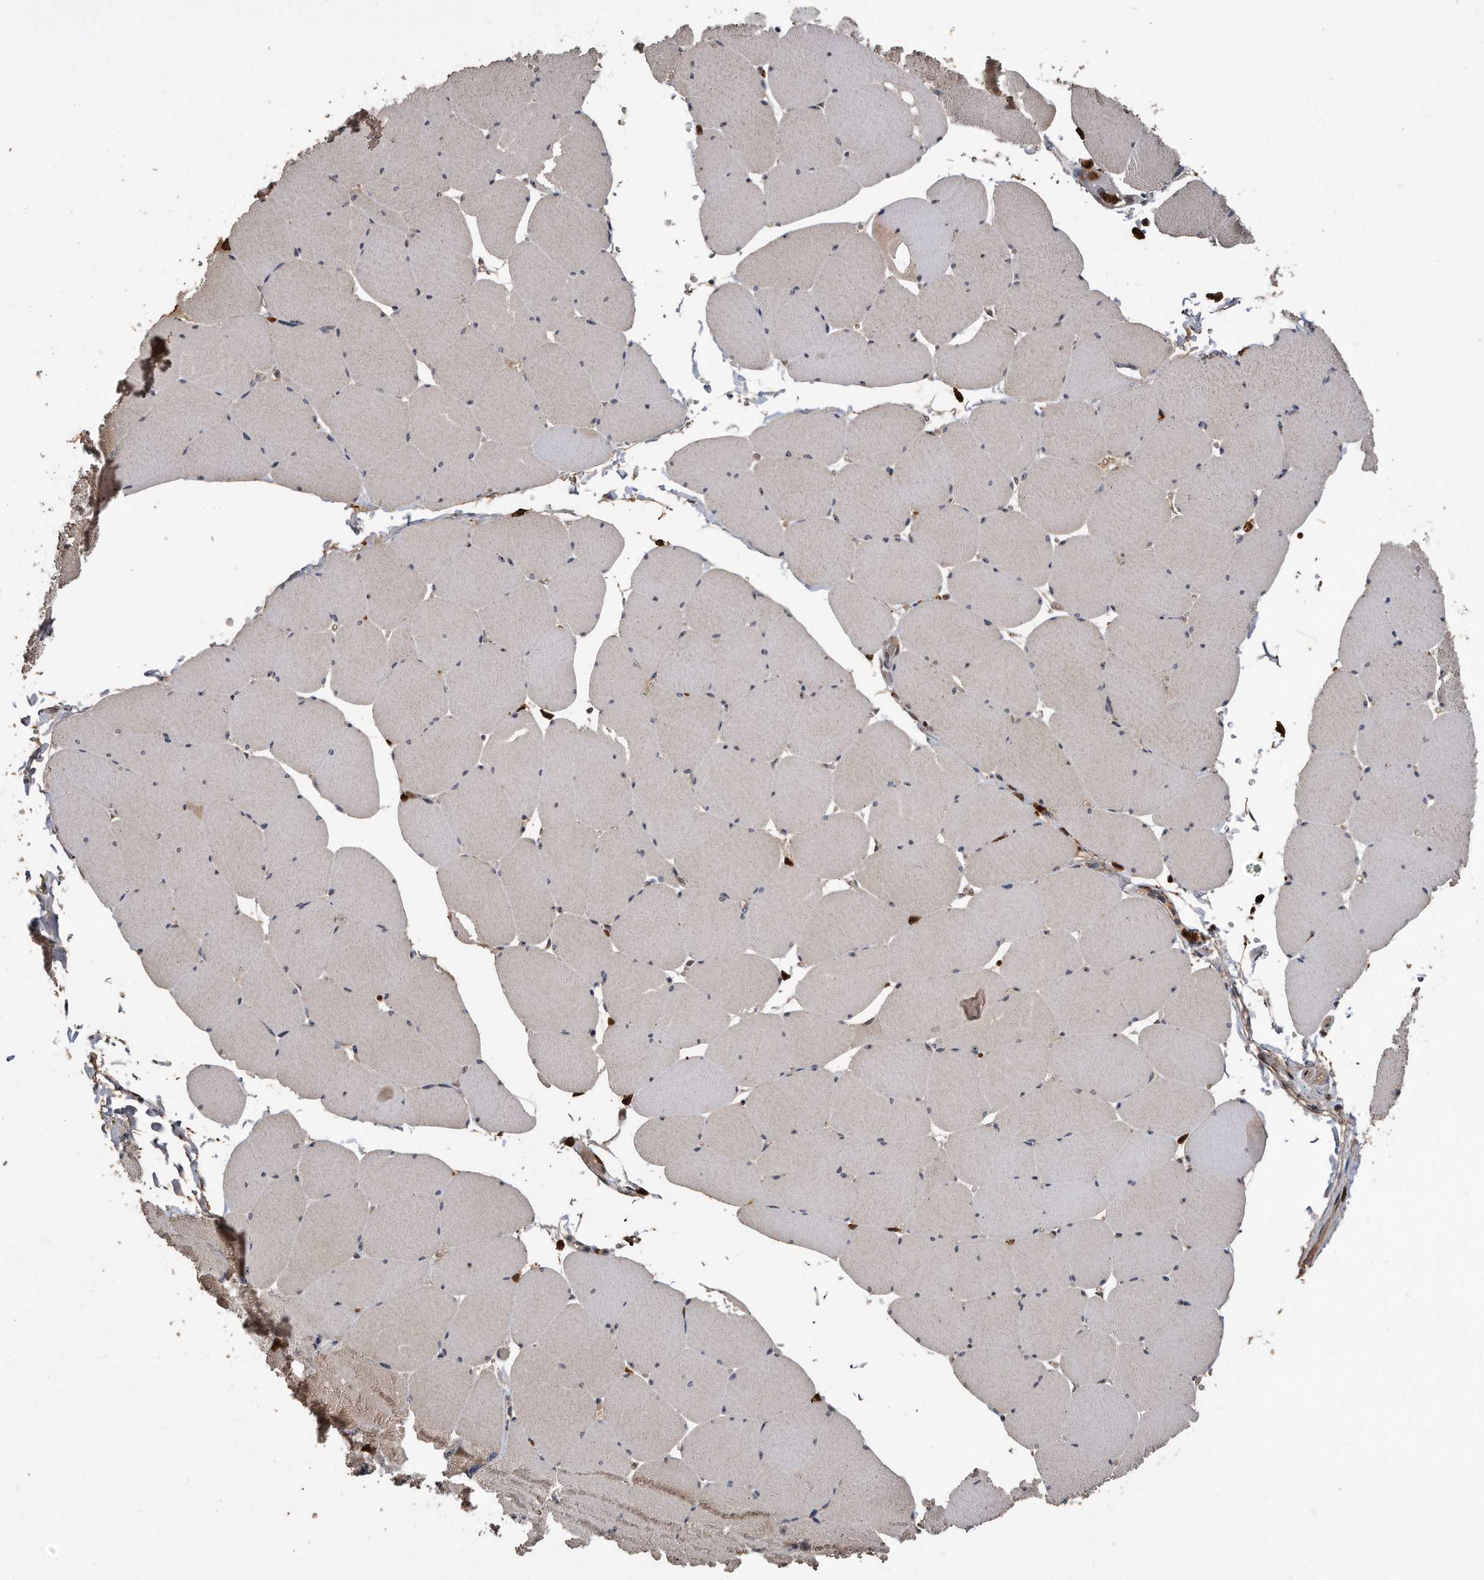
{"staining": {"intensity": "moderate", "quantity": "25%-75%", "location": "cytoplasmic/membranous"}, "tissue": "skeletal muscle", "cell_type": "Myocytes", "image_type": "normal", "snomed": [{"axis": "morphology", "description": "Normal tissue, NOS"}, {"axis": "topography", "description": "Skeletal muscle"}, {"axis": "topography", "description": "Head-Neck"}], "caption": "A brown stain labels moderate cytoplasmic/membranous staining of a protein in myocytes of normal human skeletal muscle. Nuclei are stained in blue.", "gene": "PELO", "patient": {"sex": "male", "age": 66}}